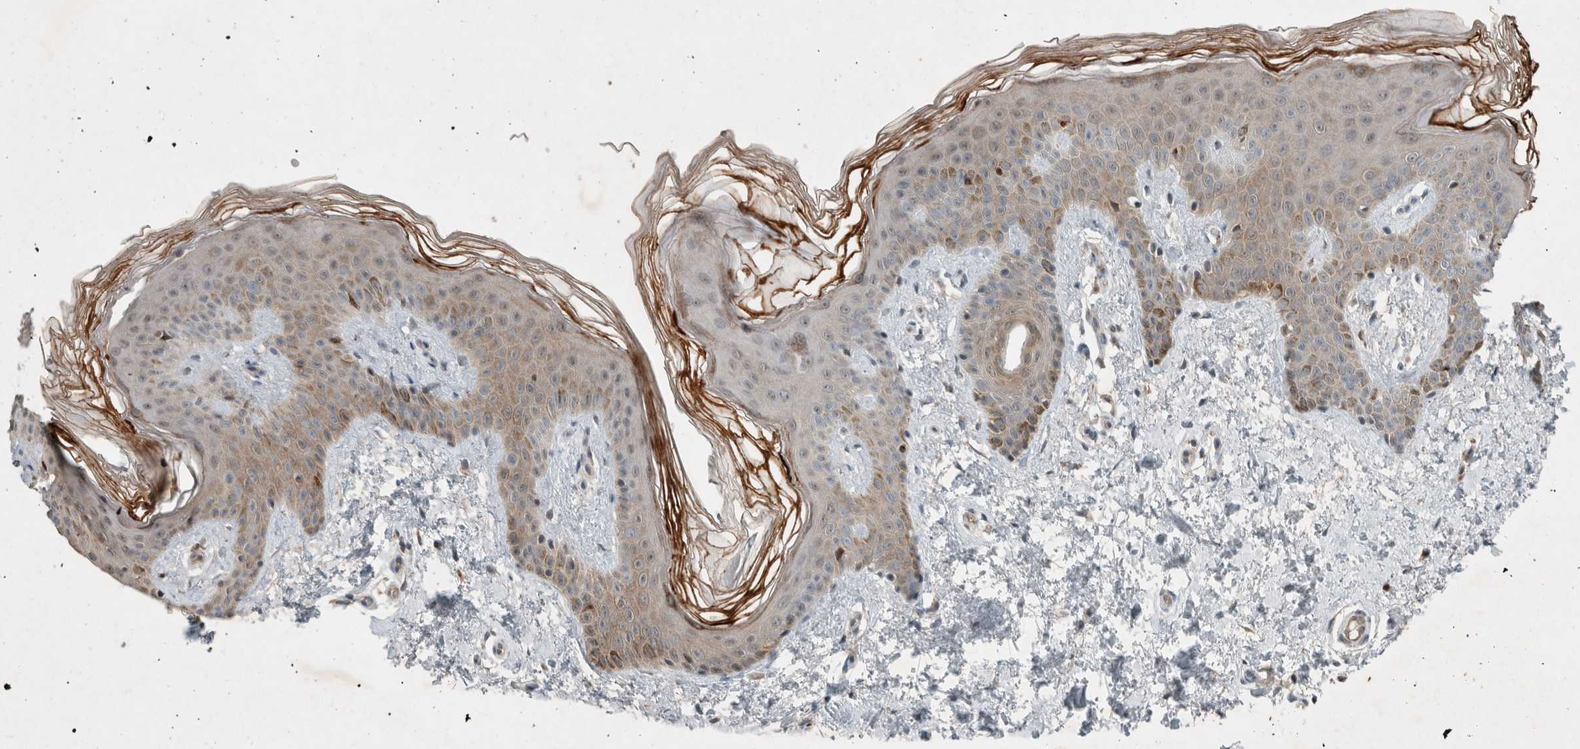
{"staining": {"intensity": "negative", "quantity": "none", "location": "none"}, "tissue": "skin", "cell_type": "Fibroblasts", "image_type": "normal", "snomed": [{"axis": "morphology", "description": "Normal tissue, NOS"}, {"axis": "morphology", "description": "Neoplasm, benign, NOS"}, {"axis": "topography", "description": "Skin"}, {"axis": "topography", "description": "Soft tissue"}], "caption": "Micrograph shows no protein positivity in fibroblasts of benign skin. (DAB IHC, high magnification).", "gene": "ENSG00000285245", "patient": {"sex": "male", "age": 26}}